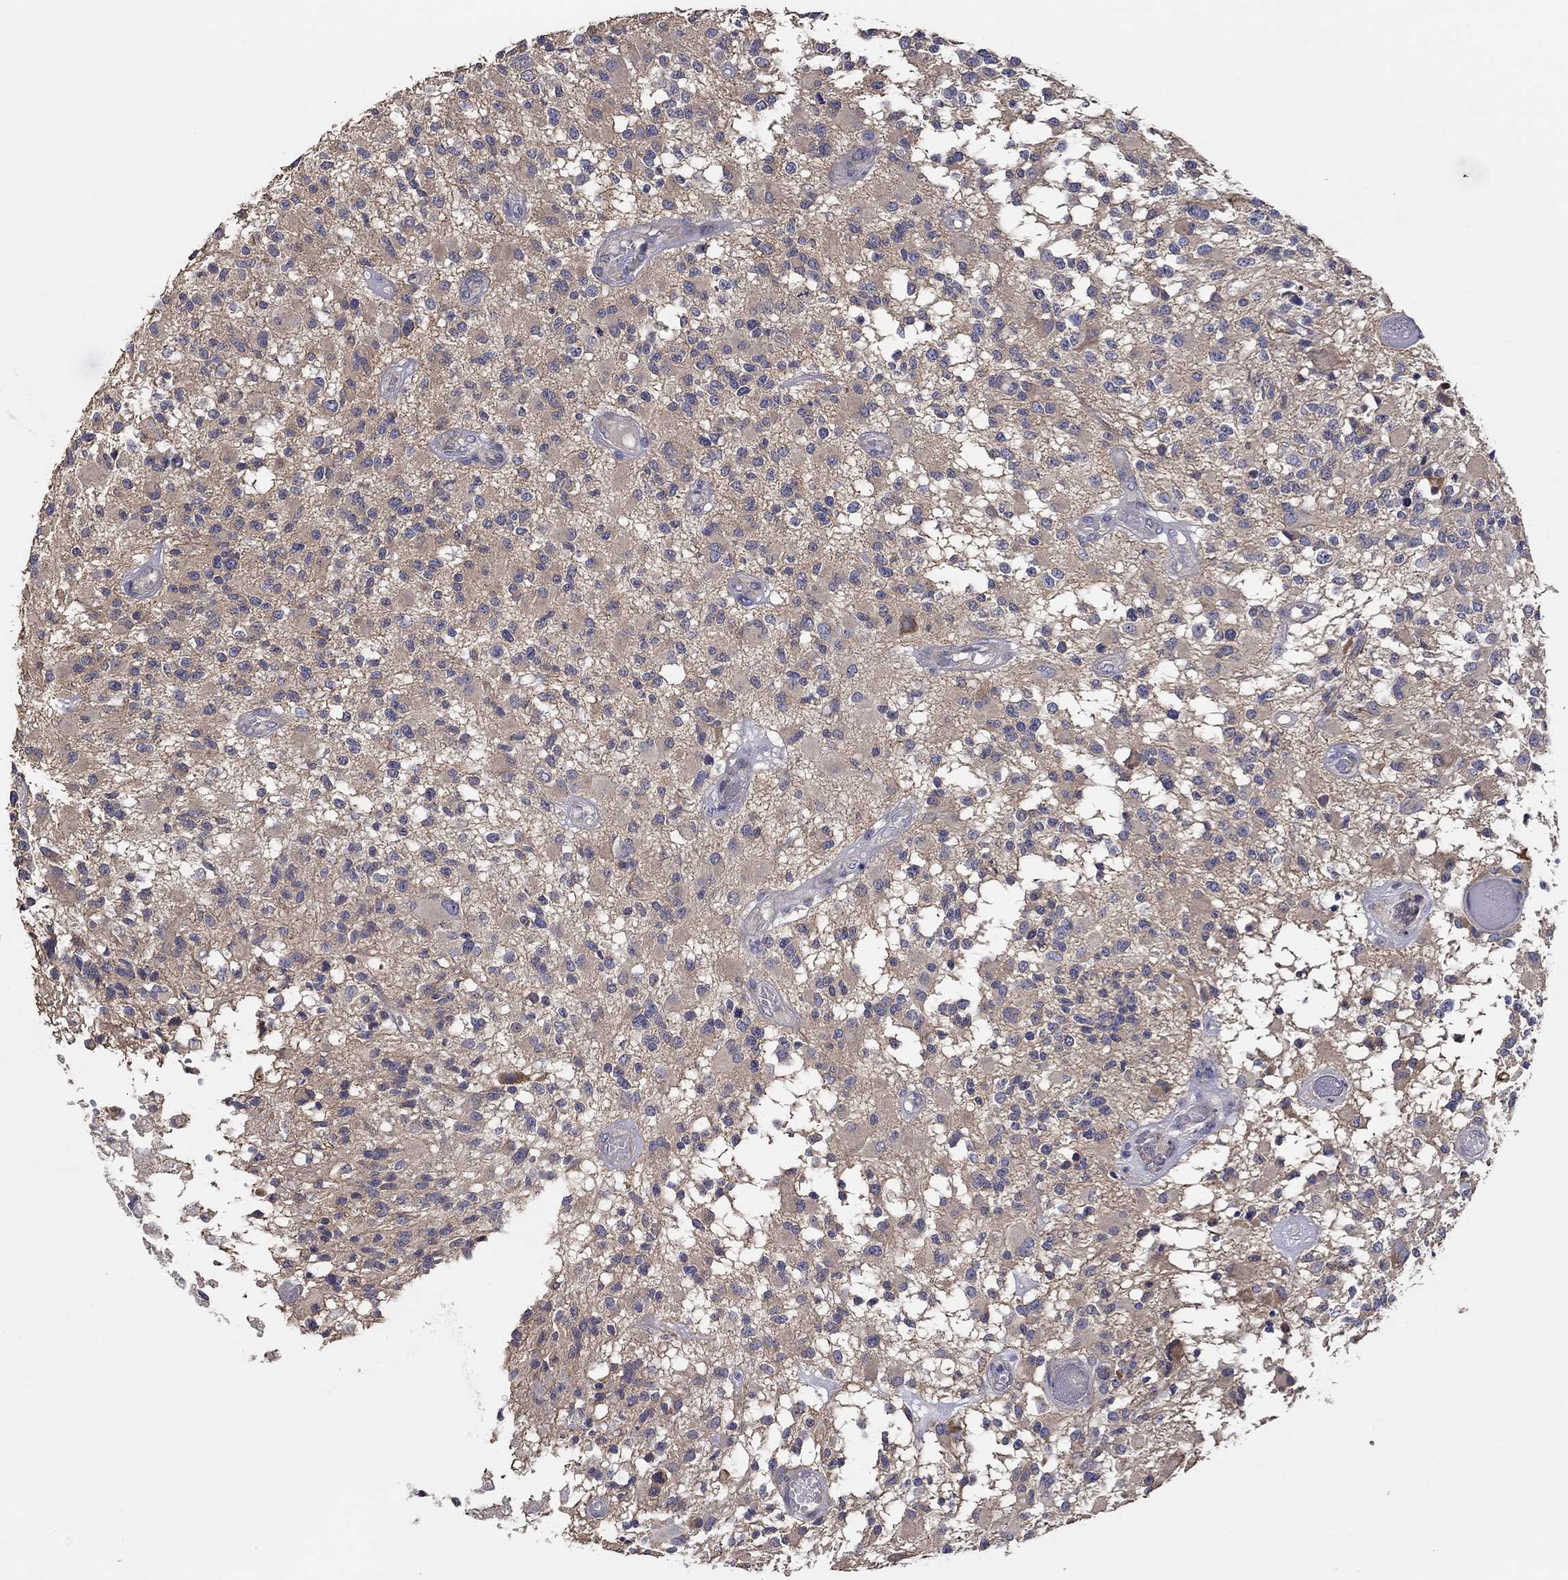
{"staining": {"intensity": "negative", "quantity": "none", "location": "none"}, "tissue": "glioma", "cell_type": "Tumor cells", "image_type": "cancer", "snomed": [{"axis": "morphology", "description": "Glioma, malignant, High grade"}, {"axis": "topography", "description": "Brain"}], "caption": "Immunohistochemistry (IHC) histopathology image of human malignant glioma (high-grade) stained for a protein (brown), which reveals no expression in tumor cells. Nuclei are stained in blue.", "gene": "DOCK3", "patient": {"sex": "female", "age": 63}}